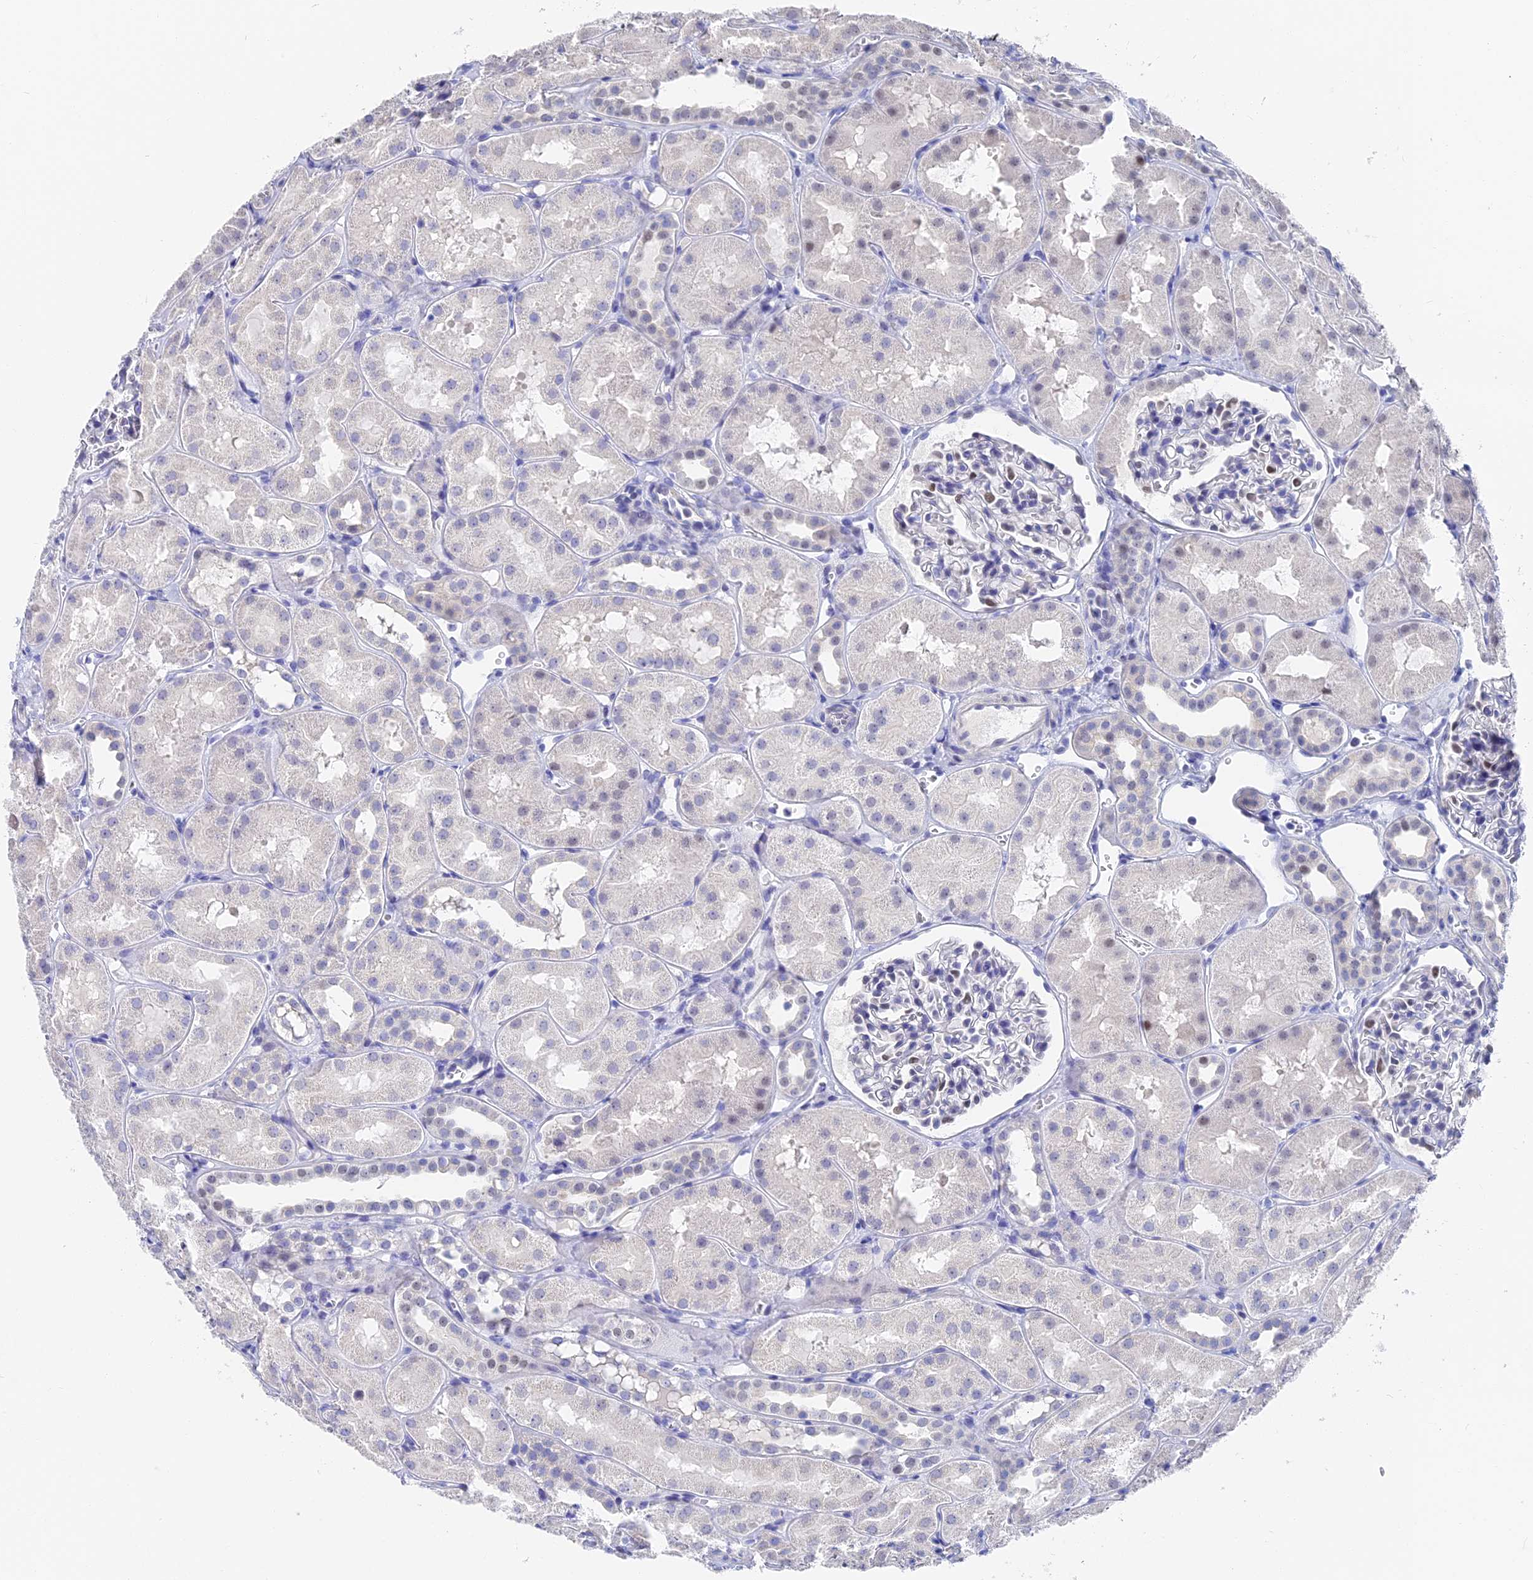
{"staining": {"intensity": "negative", "quantity": "none", "location": "none"}, "tissue": "kidney", "cell_type": "Cells in glomeruli", "image_type": "normal", "snomed": [{"axis": "morphology", "description": "Normal tissue, NOS"}, {"axis": "topography", "description": "Kidney"}, {"axis": "topography", "description": "Urinary bladder"}], "caption": "DAB (3,3'-diaminobenzidine) immunohistochemical staining of unremarkable kidney displays no significant staining in cells in glomeruli.", "gene": "VPS33B", "patient": {"sex": "male", "age": 16}}